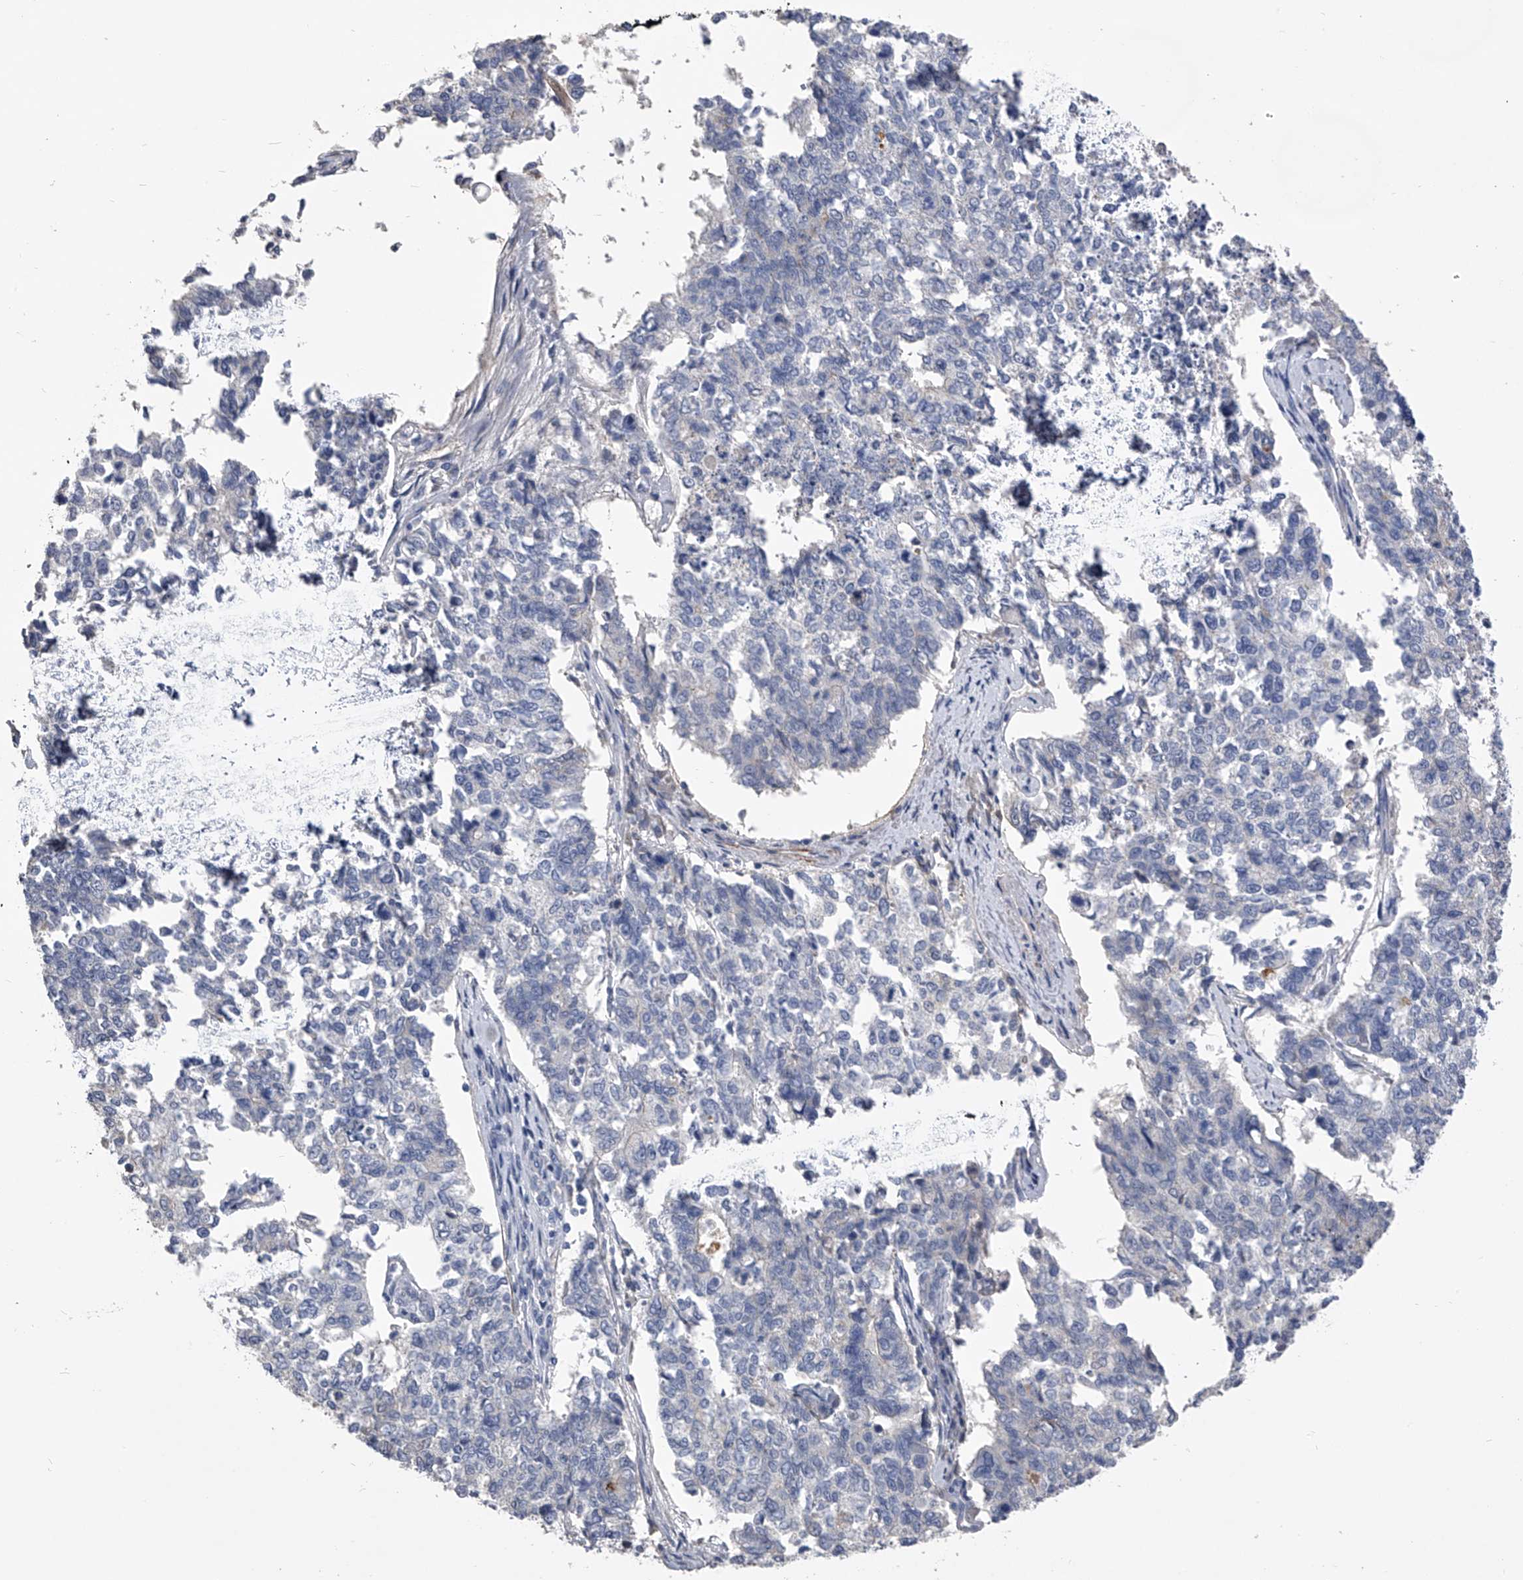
{"staining": {"intensity": "negative", "quantity": "none", "location": "none"}, "tissue": "cervical cancer", "cell_type": "Tumor cells", "image_type": "cancer", "snomed": [{"axis": "morphology", "description": "Squamous cell carcinoma, NOS"}, {"axis": "topography", "description": "Cervix"}], "caption": "Tumor cells are negative for protein expression in human squamous cell carcinoma (cervical).", "gene": "MDN1", "patient": {"sex": "female", "age": 63}}